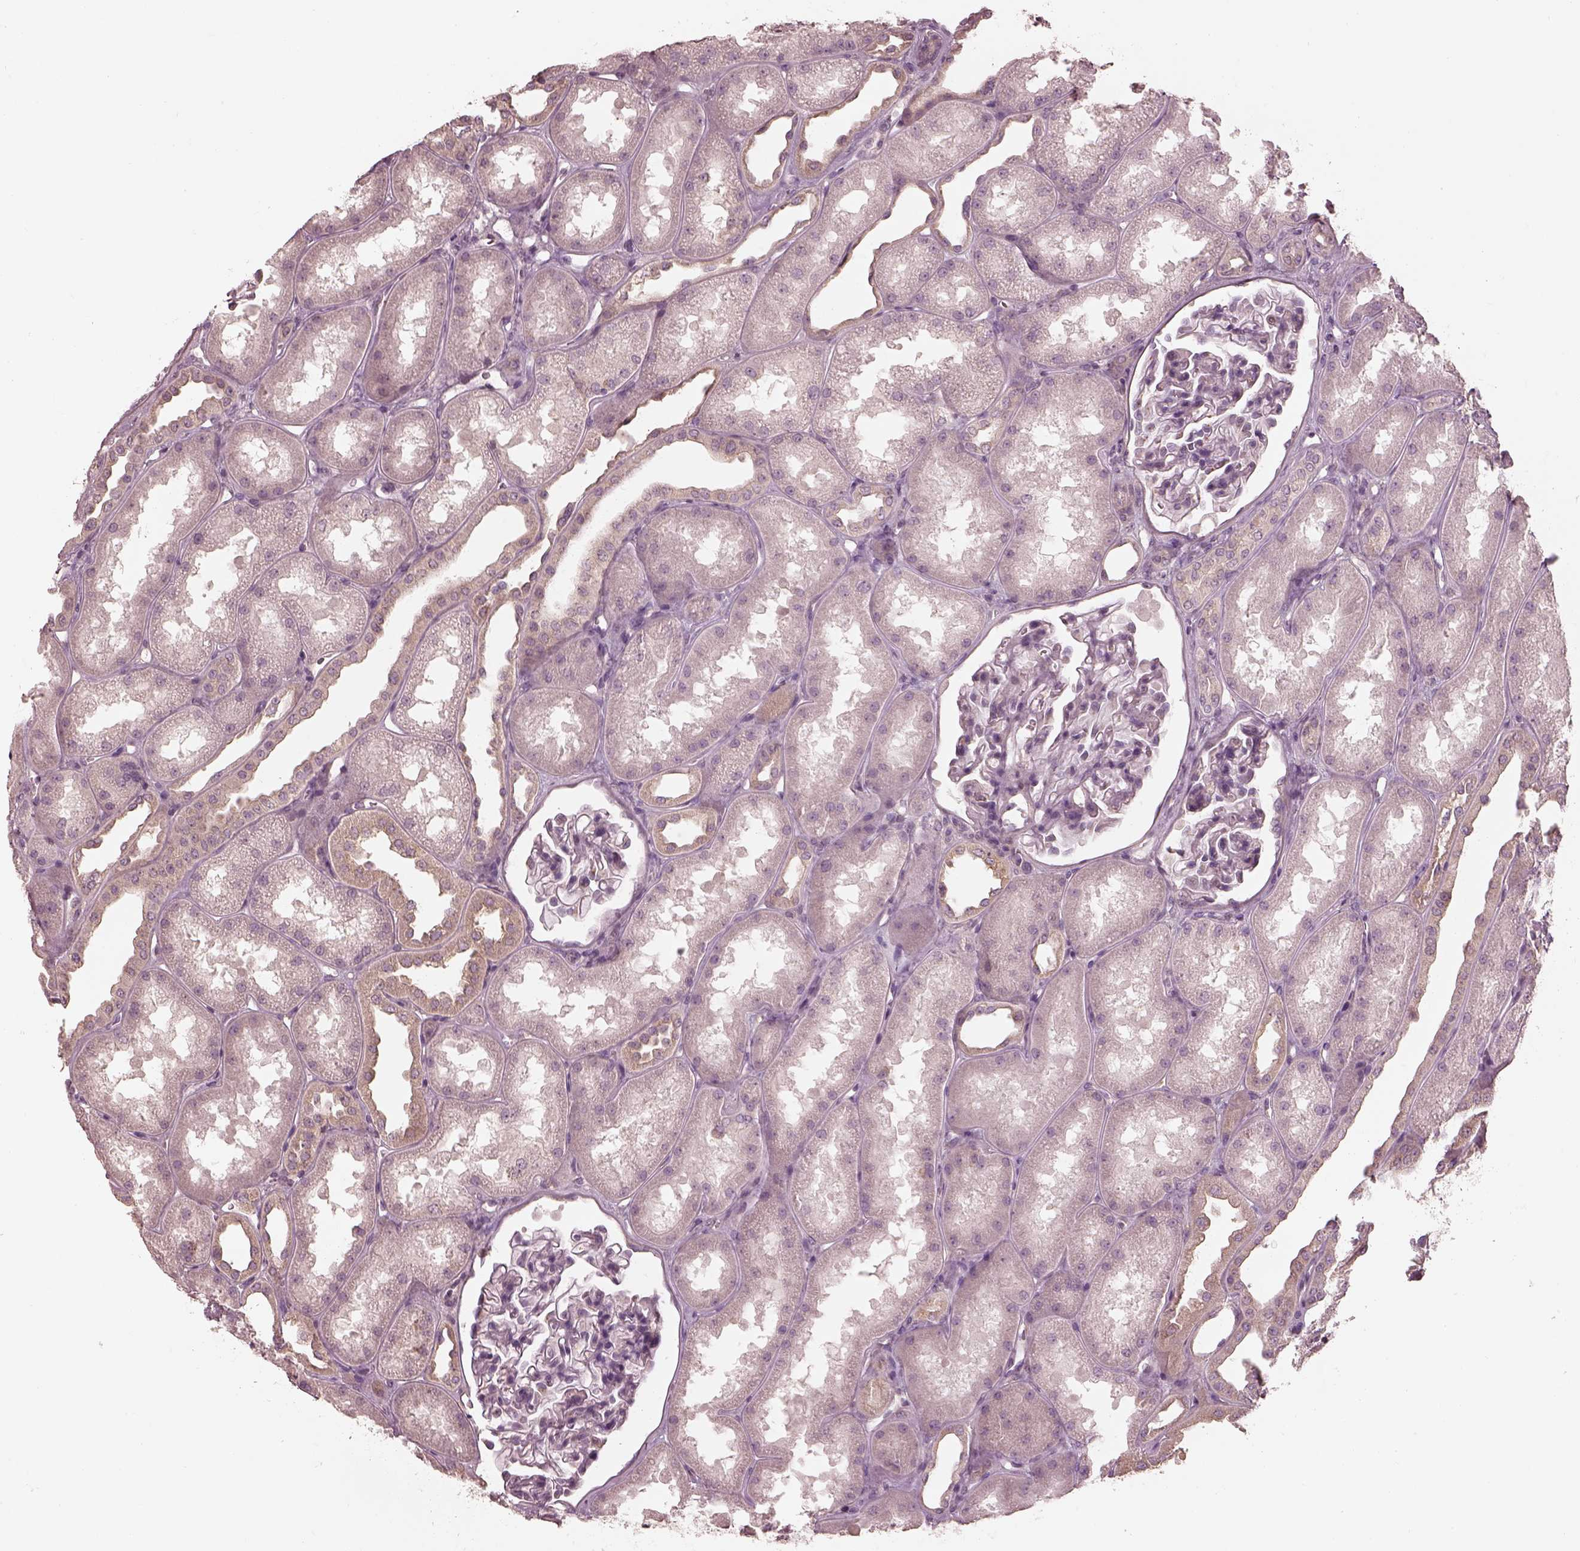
{"staining": {"intensity": "weak", "quantity": "<25%", "location": "cytoplasmic/membranous"}, "tissue": "kidney", "cell_type": "Cells in glomeruli", "image_type": "normal", "snomed": [{"axis": "morphology", "description": "Normal tissue, NOS"}, {"axis": "topography", "description": "Kidney"}], "caption": "Histopathology image shows no protein positivity in cells in glomeruli of normal kidney.", "gene": "PRKACG", "patient": {"sex": "male", "age": 61}}